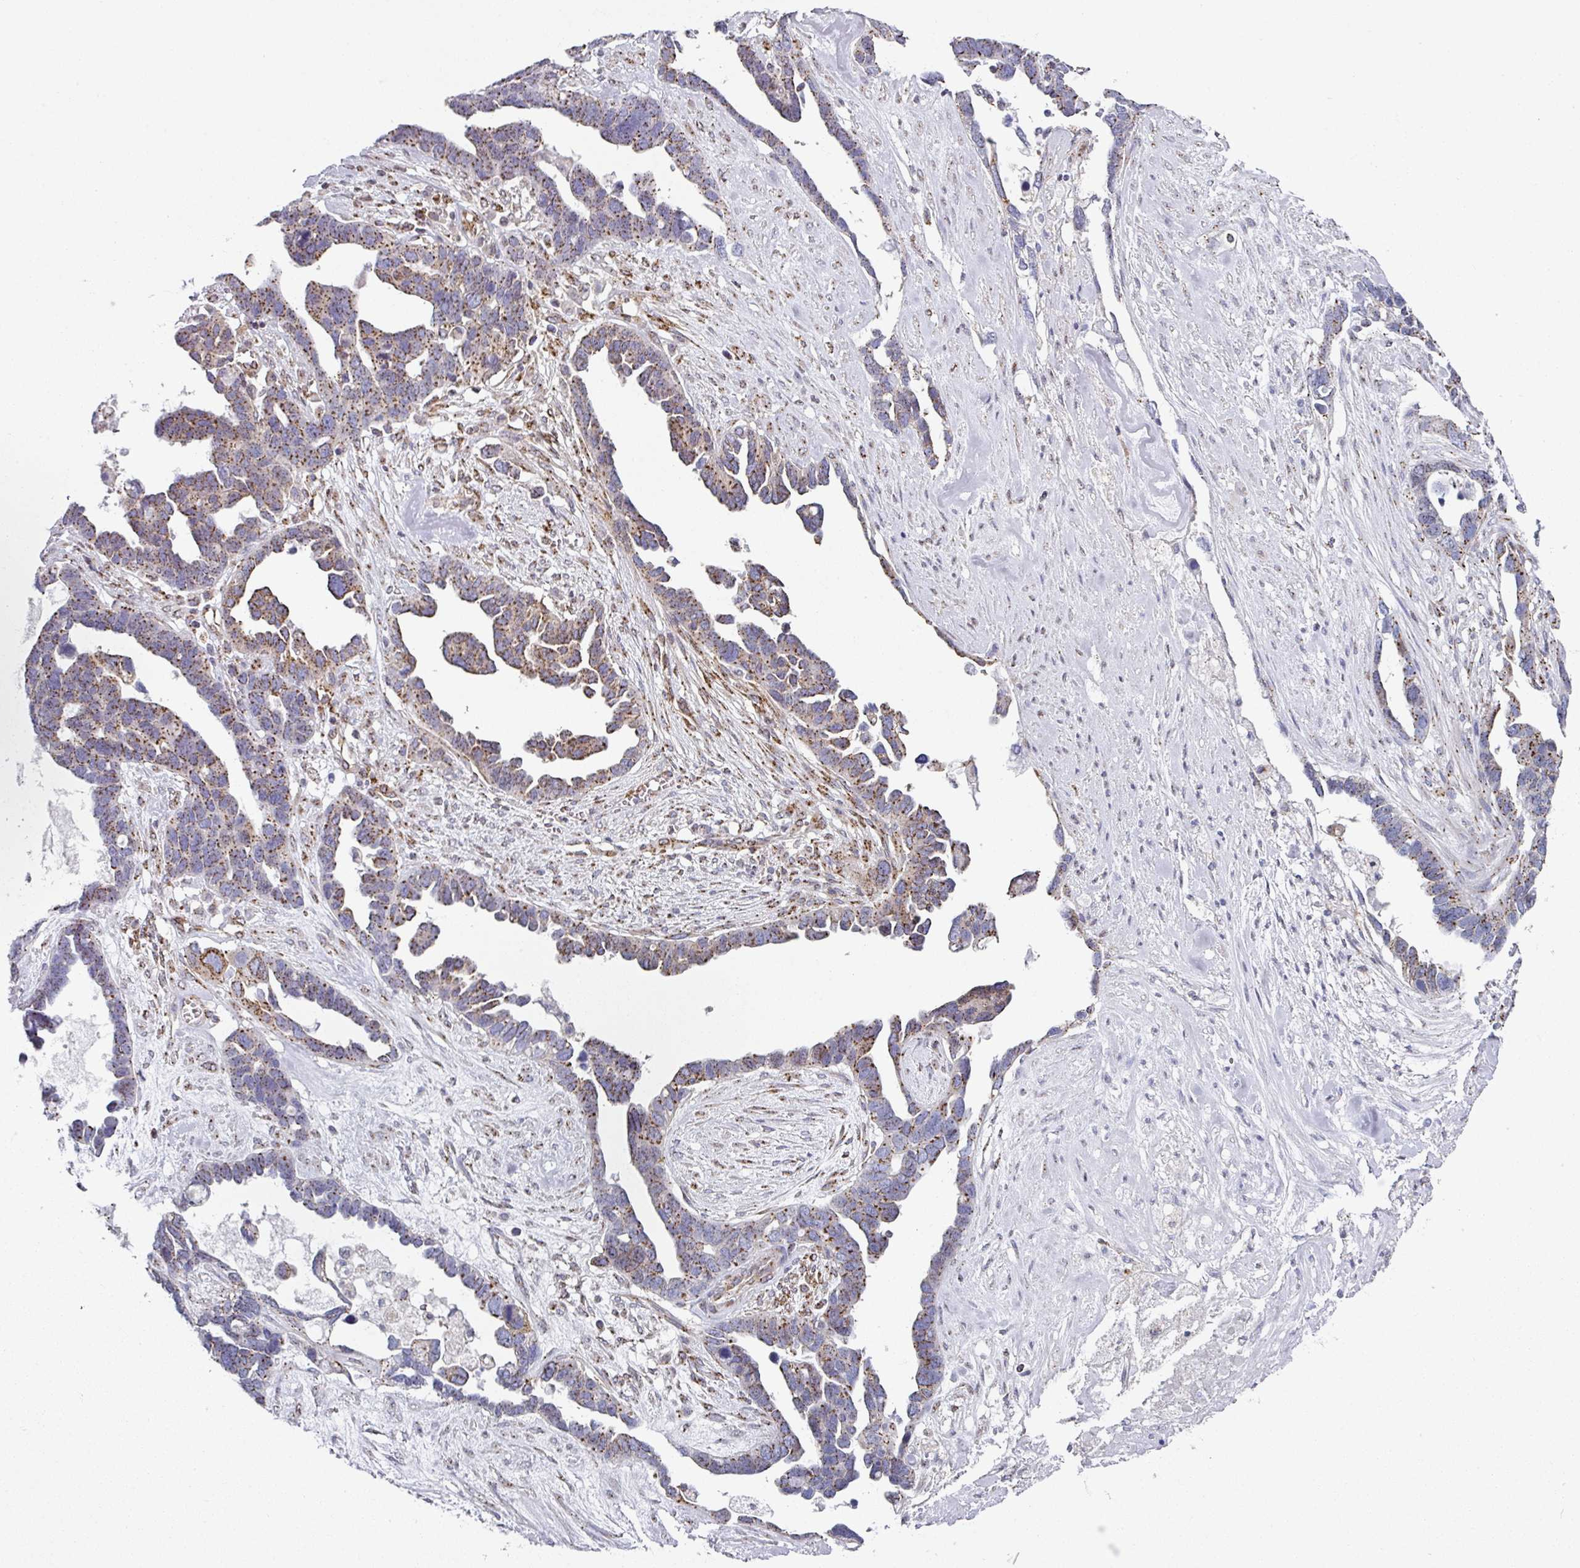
{"staining": {"intensity": "strong", "quantity": "25%-75%", "location": "cytoplasmic/membranous"}, "tissue": "ovarian cancer", "cell_type": "Tumor cells", "image_type": "cancer", "snomed": [{"axis": "morphology", "description": "Cystadenocarcinoma, serous, NOS"}, {"axis": "topography", "description": "Ovary"}], "caption": "IHC (DAB (3,3'-diaminobenzidine)) staining of human ovarian cancer (serous cystadenocarcinoma) reveals strong cytoplasmic/membranous protein positivity in about 25%-75% of tumor cells.", "gene": "CCDC85B", "patient": {"sex": "female", "age": 54}}